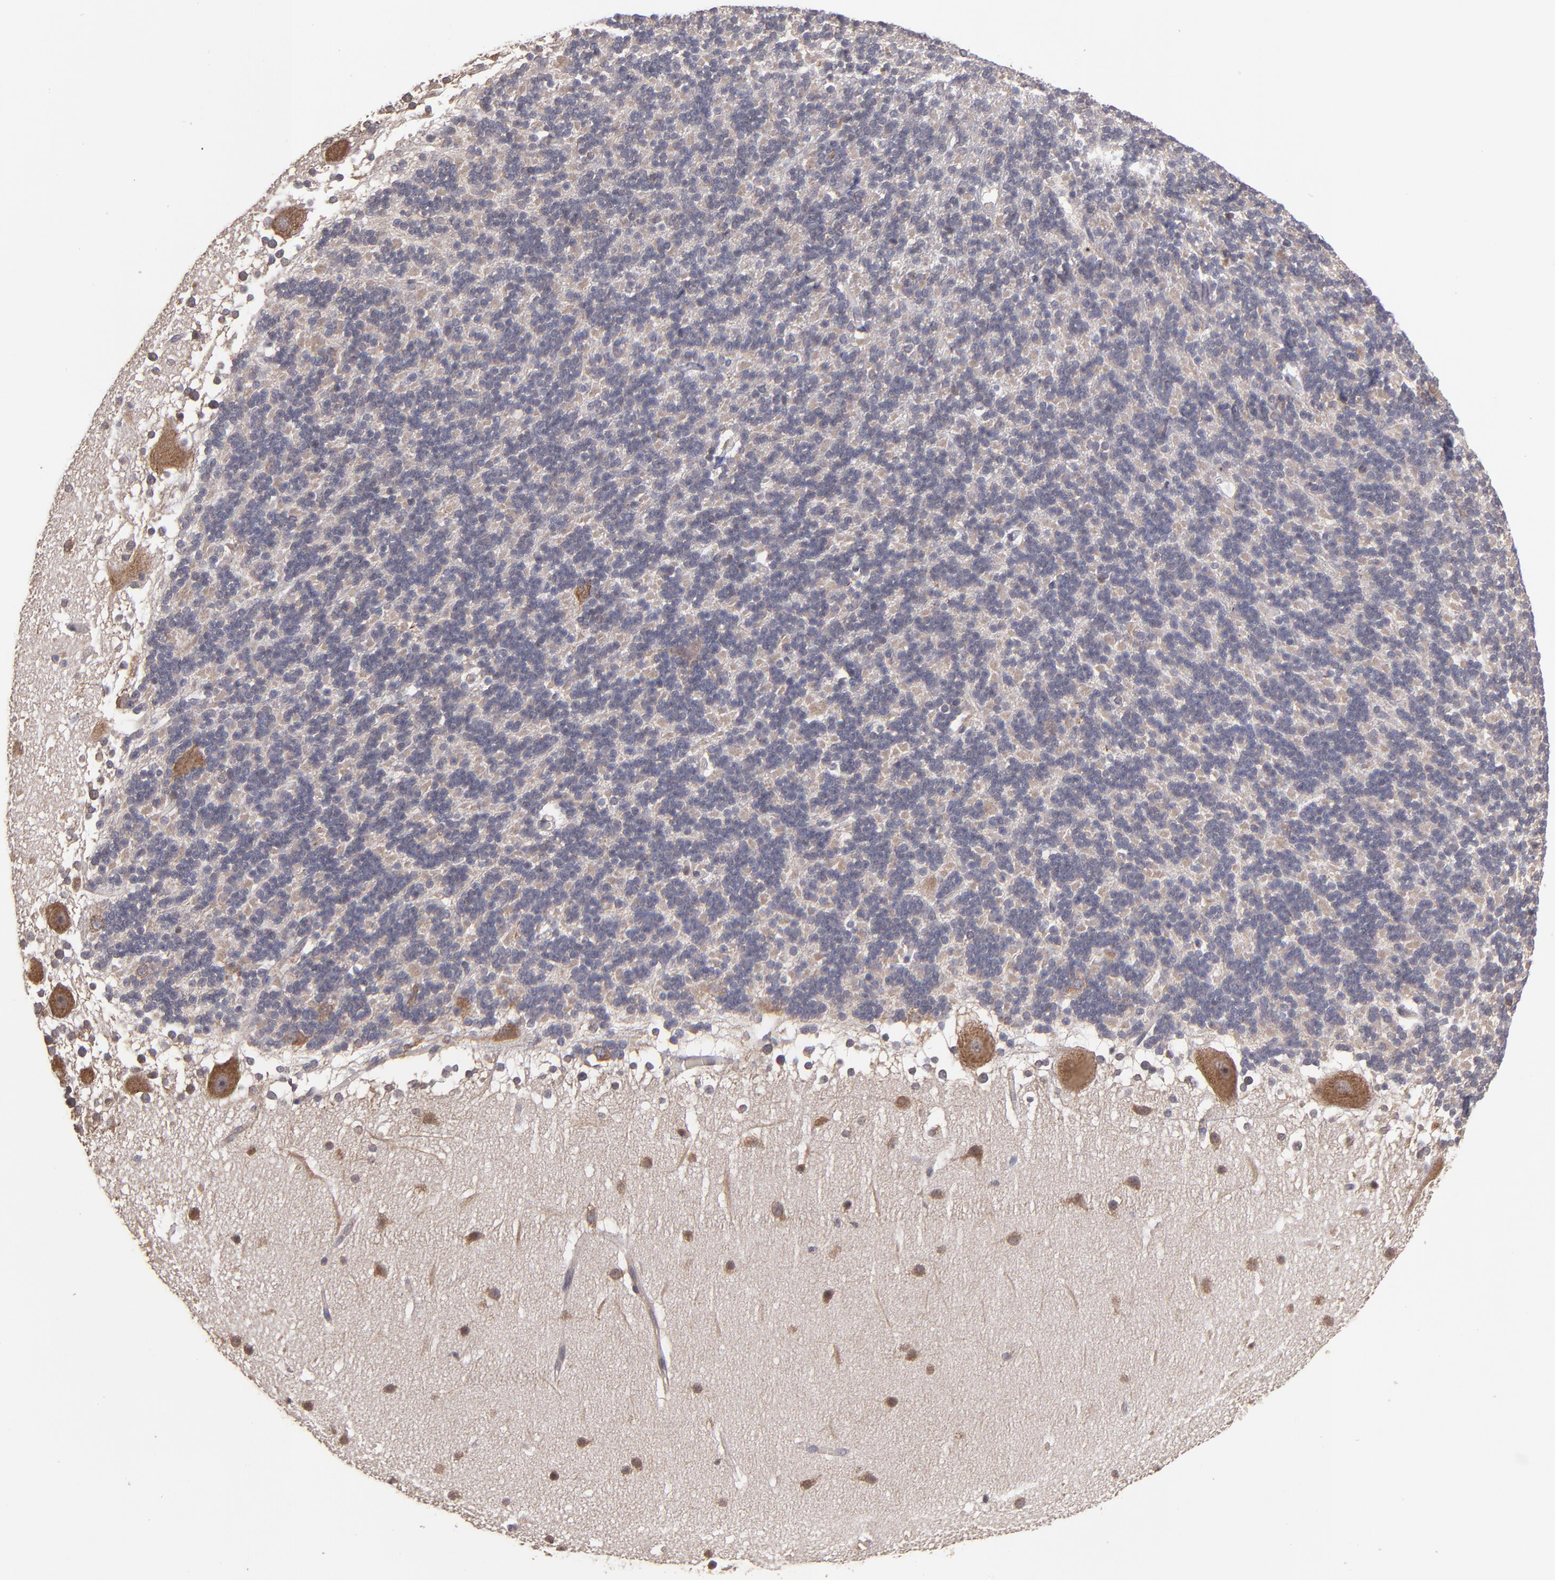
{"staining": {"intensity": "weak", "quantity": "<25%", "location": "cytoplasmic/membranous"}, "tissue": "cerebellum", "cell_type": "Cells in granular layer", "image_type": "normal", "snomed": [{"axis": "morphology", "description": "Normal tissue, NOS"}, {"axis": "topography", "description": "Cerebellum"}], "caption": "An immunohistochemistry (IHC) micrograph of normal cerebellum is shown. There is no staining in cells in granular layer of cerebellum. (DAB (3,3'-diaminobenzidine) immunohistochemistry visualized using brightfield microscopy, high magnification).", "gene": "NF2", "patient": {"sex": "female", "age": 19}}